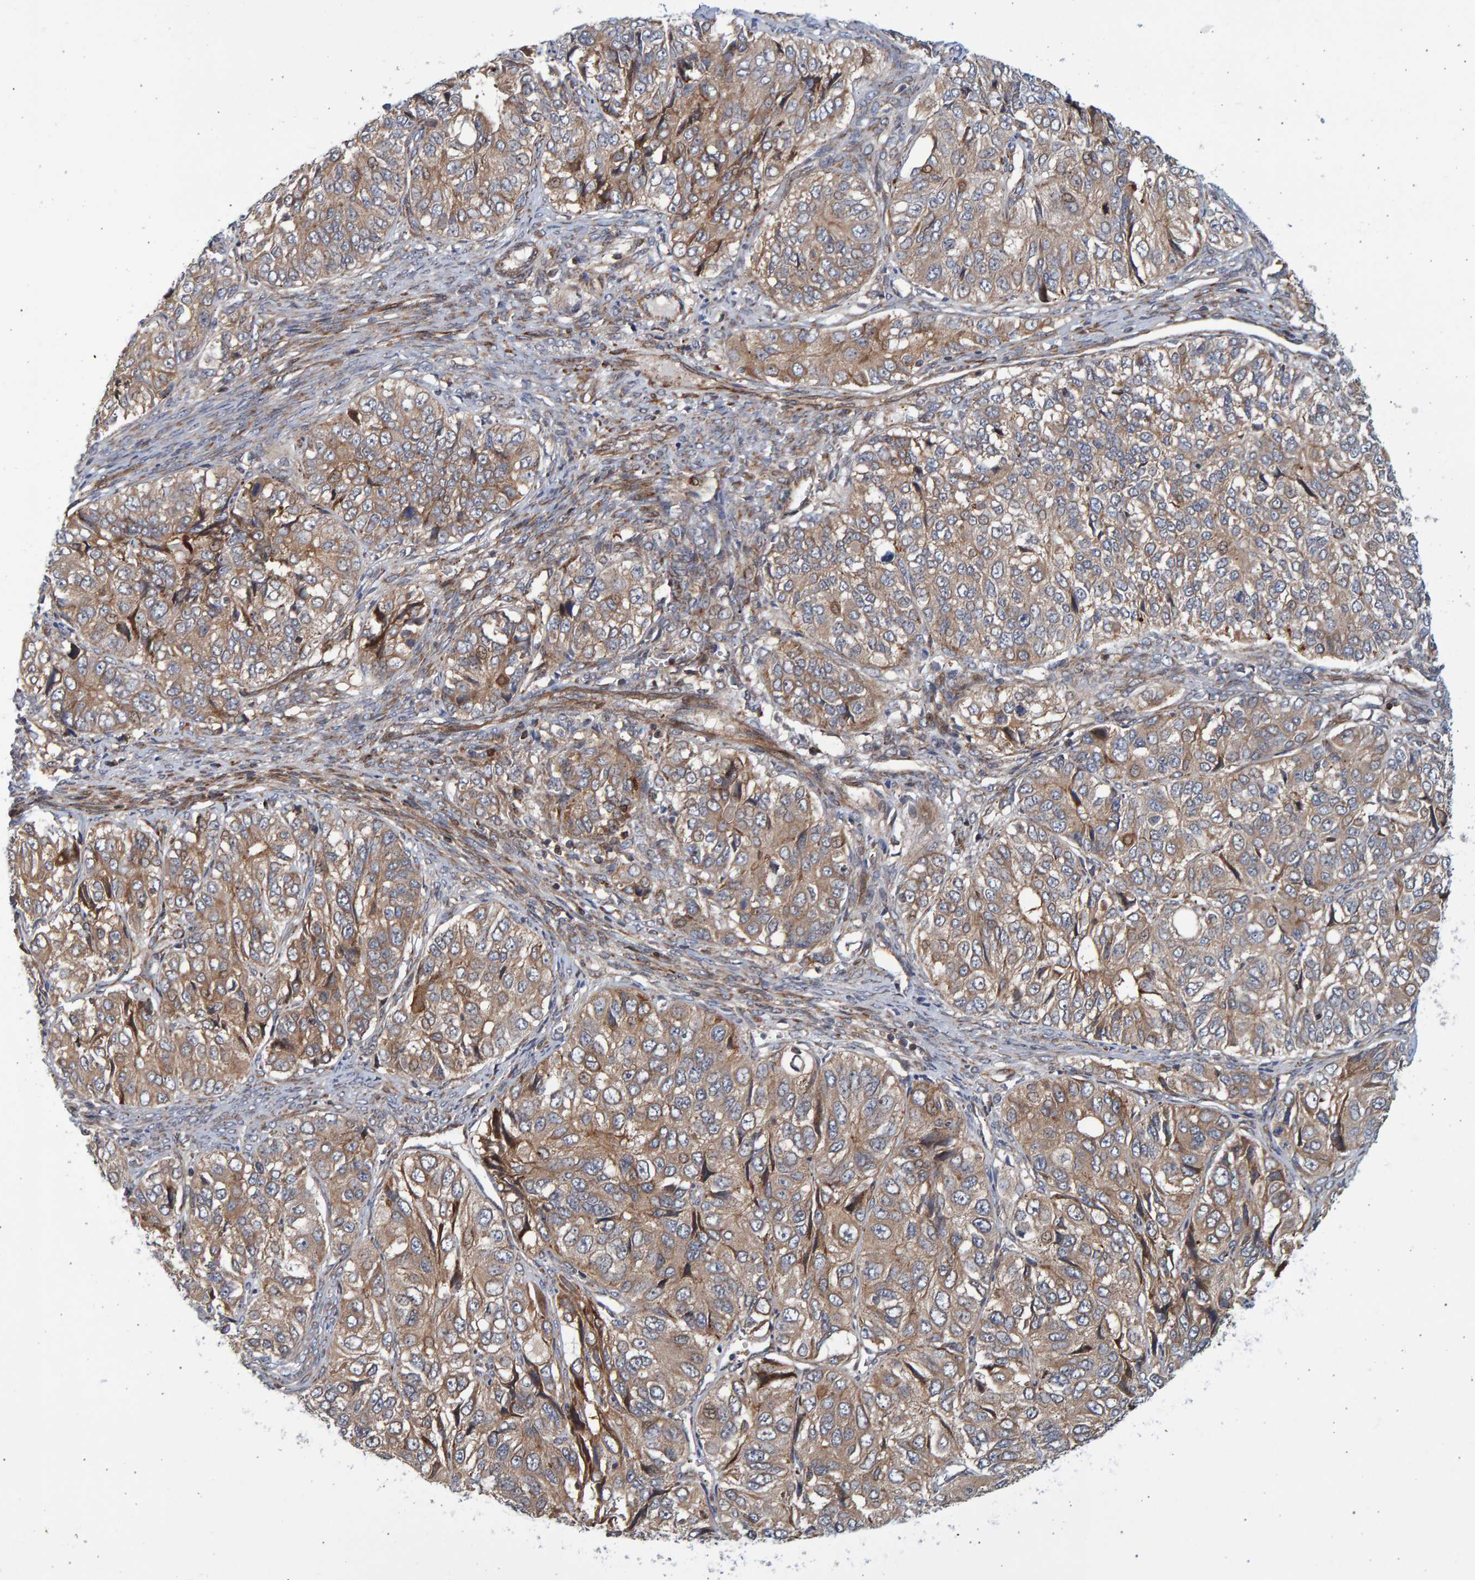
{"staining": {"intensity": "weak", "quantity": ">75%", "location": "cytoplasmic/membranous"}, "tissue": "ovarian cancer", "cell_type": "Tumor cells", "image_type": "cancer", "snomed": [{"axis": "morphology", "description": "Carcinoma, endometroid"}, {"axis": "topography", "description": "Ovary"}], "caption": "A photomicrograph showing weak cytoplasmic/membranous positivity in approximately >75% of tumor cells in endometroid carcinoma (ovarian), as visualized by brown immunohistochemical staining.", "gene": "LRBA", "patient": {"sex": "female", "age": 51}}